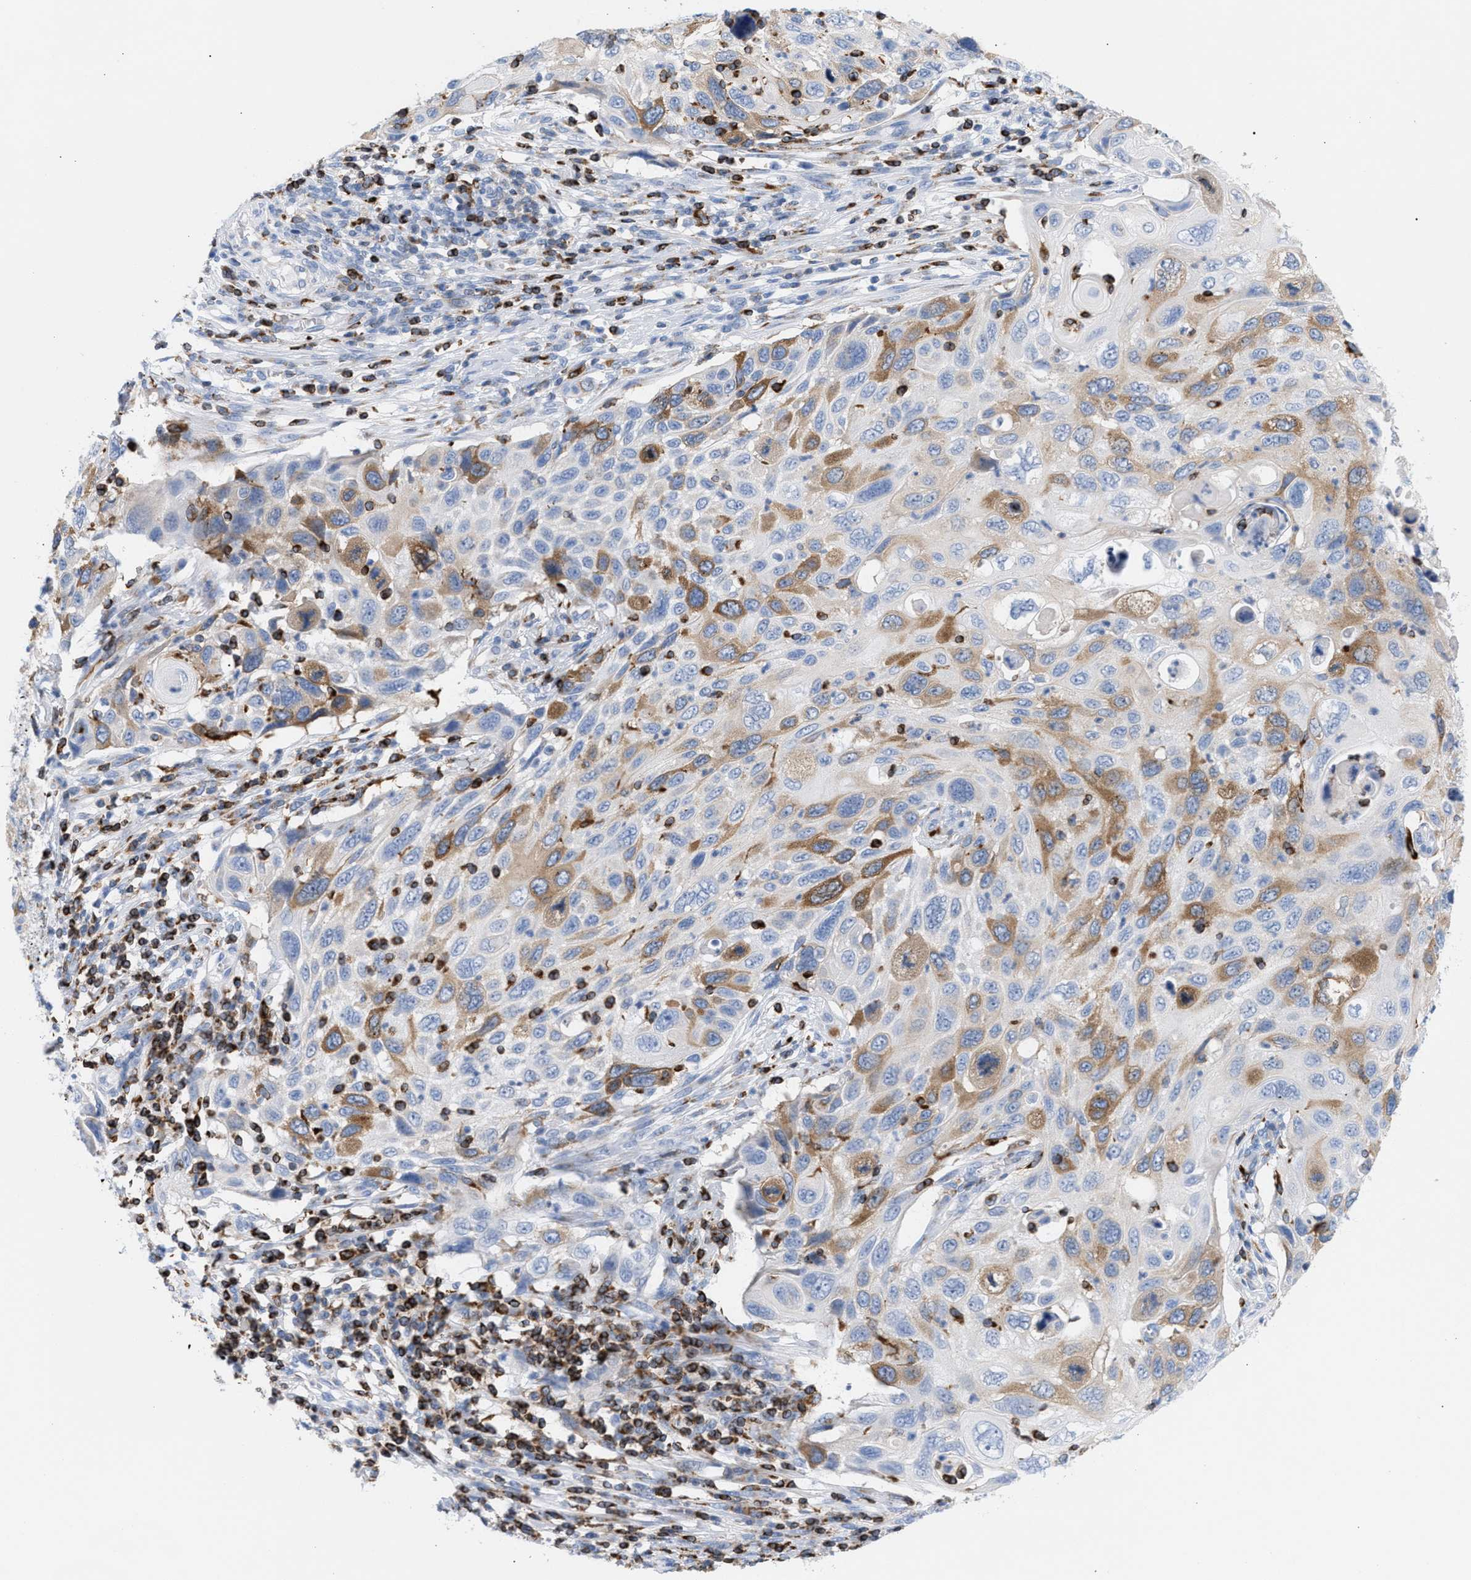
{"staining": {"intensity": "moderate", "quantity": "25%-75%", "location": "cytoplasmic/membranous"}, "tissue": "cervical cancer", "cell_type": "Tumor cells", "image_type": "cancer", "snomed": [{"axis": "morphology", "description": "Squamous cell carcinoma, NOS"}, {"axis": "topography", "description": "Cervix"}], "caption": "Approximately 25%-75% of tumor cells in human cervical cancer (squamous cell carcinoma) exhibit moderate cytoplasmic/membranous protein expression as visualized by brown immunohistochemical staining.", "gene": "TACC3", "patient": {"sex": "female", "age": 70}}